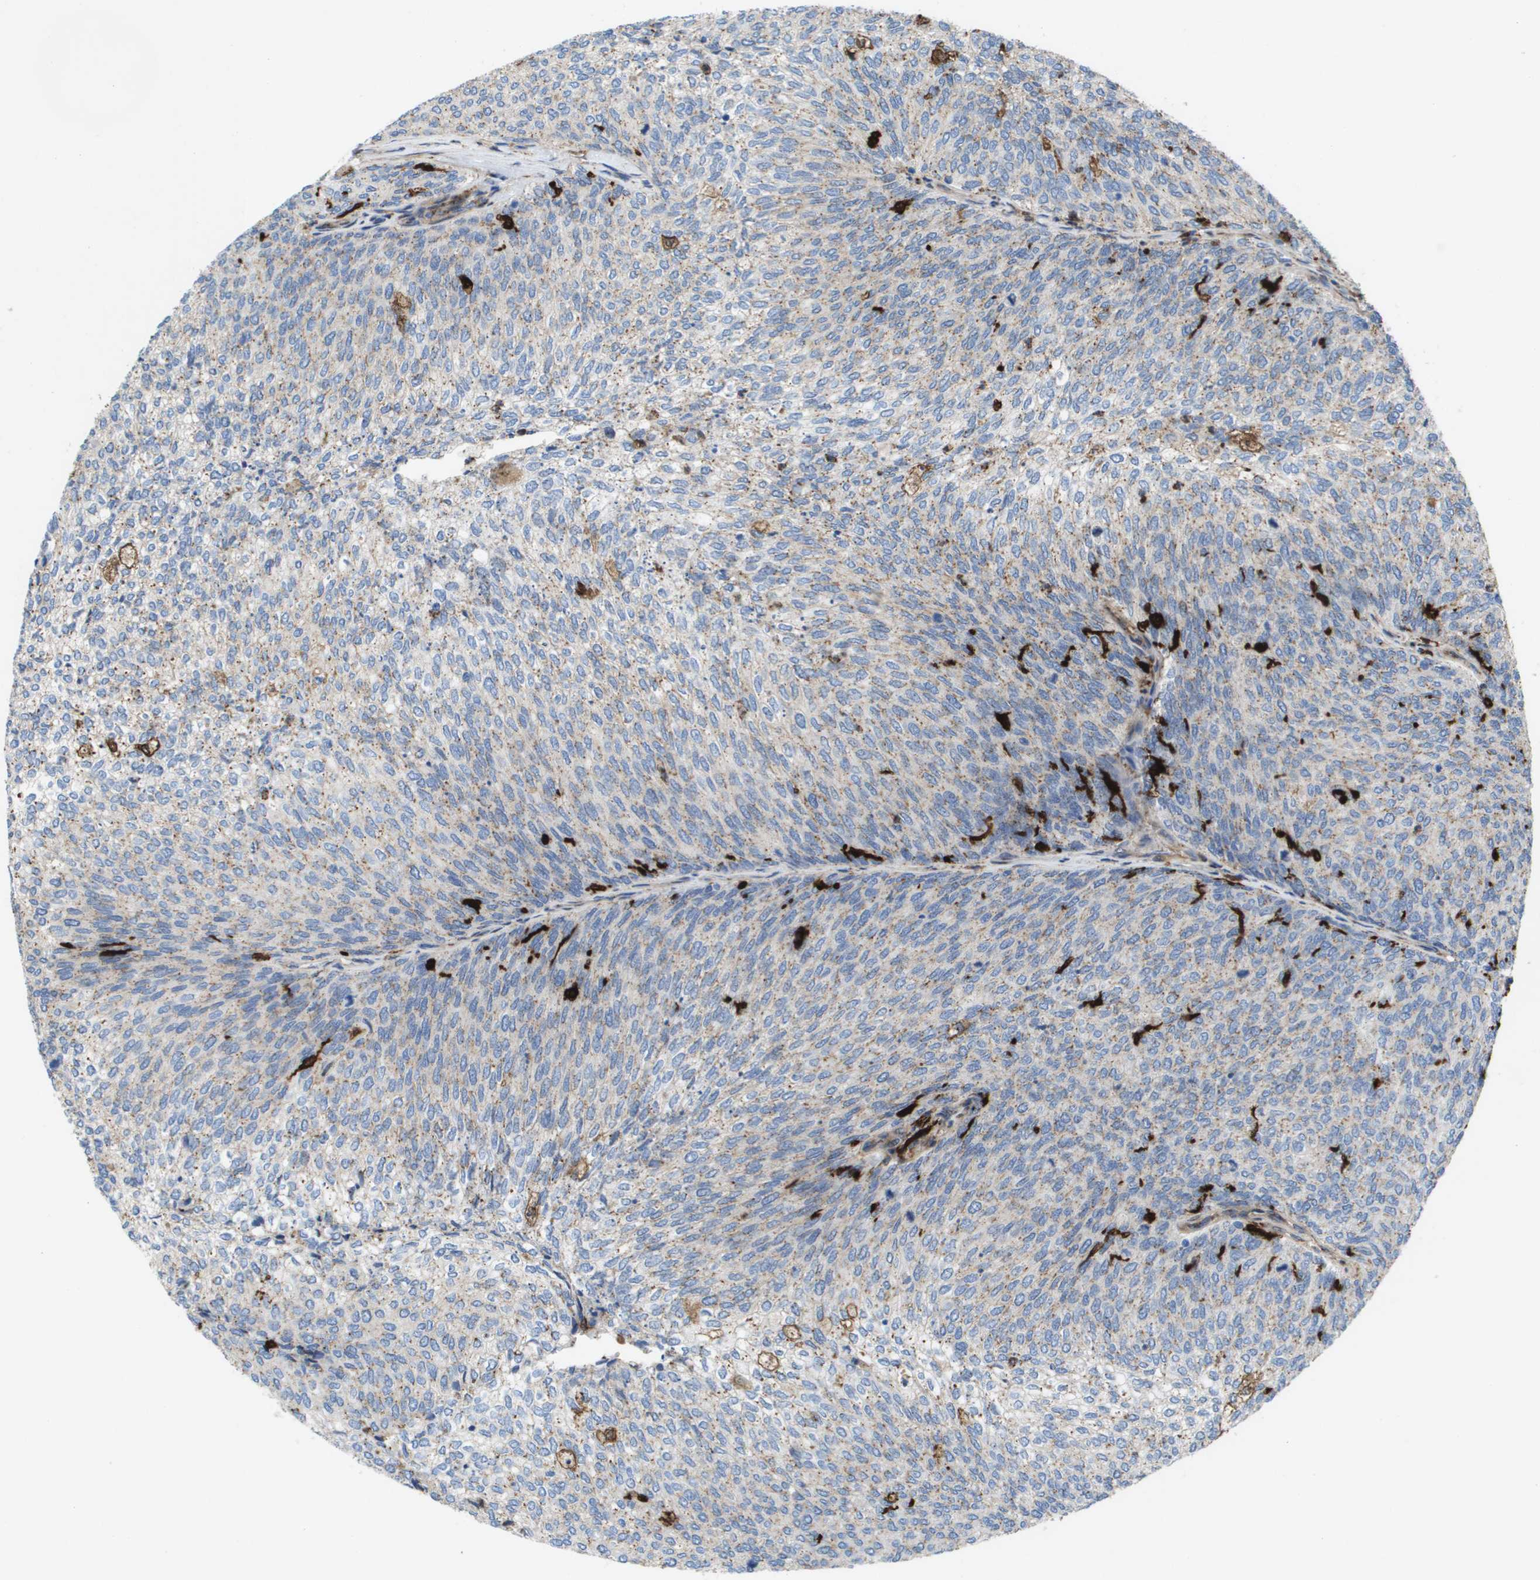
{"staining": {"intensity": "weak", "quantity": ">75%", "location": "cytoplasmic/membranous"}, "tissue": "urothelial cancer", "cell_type": "Tumor cells", "image_type": "cancer", "snomed": [{"axis": "morphology", "description": "Urothelial carcinoma, Low grade"}, {"axis": "topography", "description": "Urinary bladder"}], "caption": "Immunohistochemistry (IHC) histopathology image of neoplastic tissue: human urothelial cancer stained using IHC shows low levels of weak protein expression localized specifically in the cytoplasmic/membranous of tumor cells, appearing as a cytoplasmic/membranous brown color.", "gene": "SLC37A2", "patient": {"sex": "female", "age": 79}}